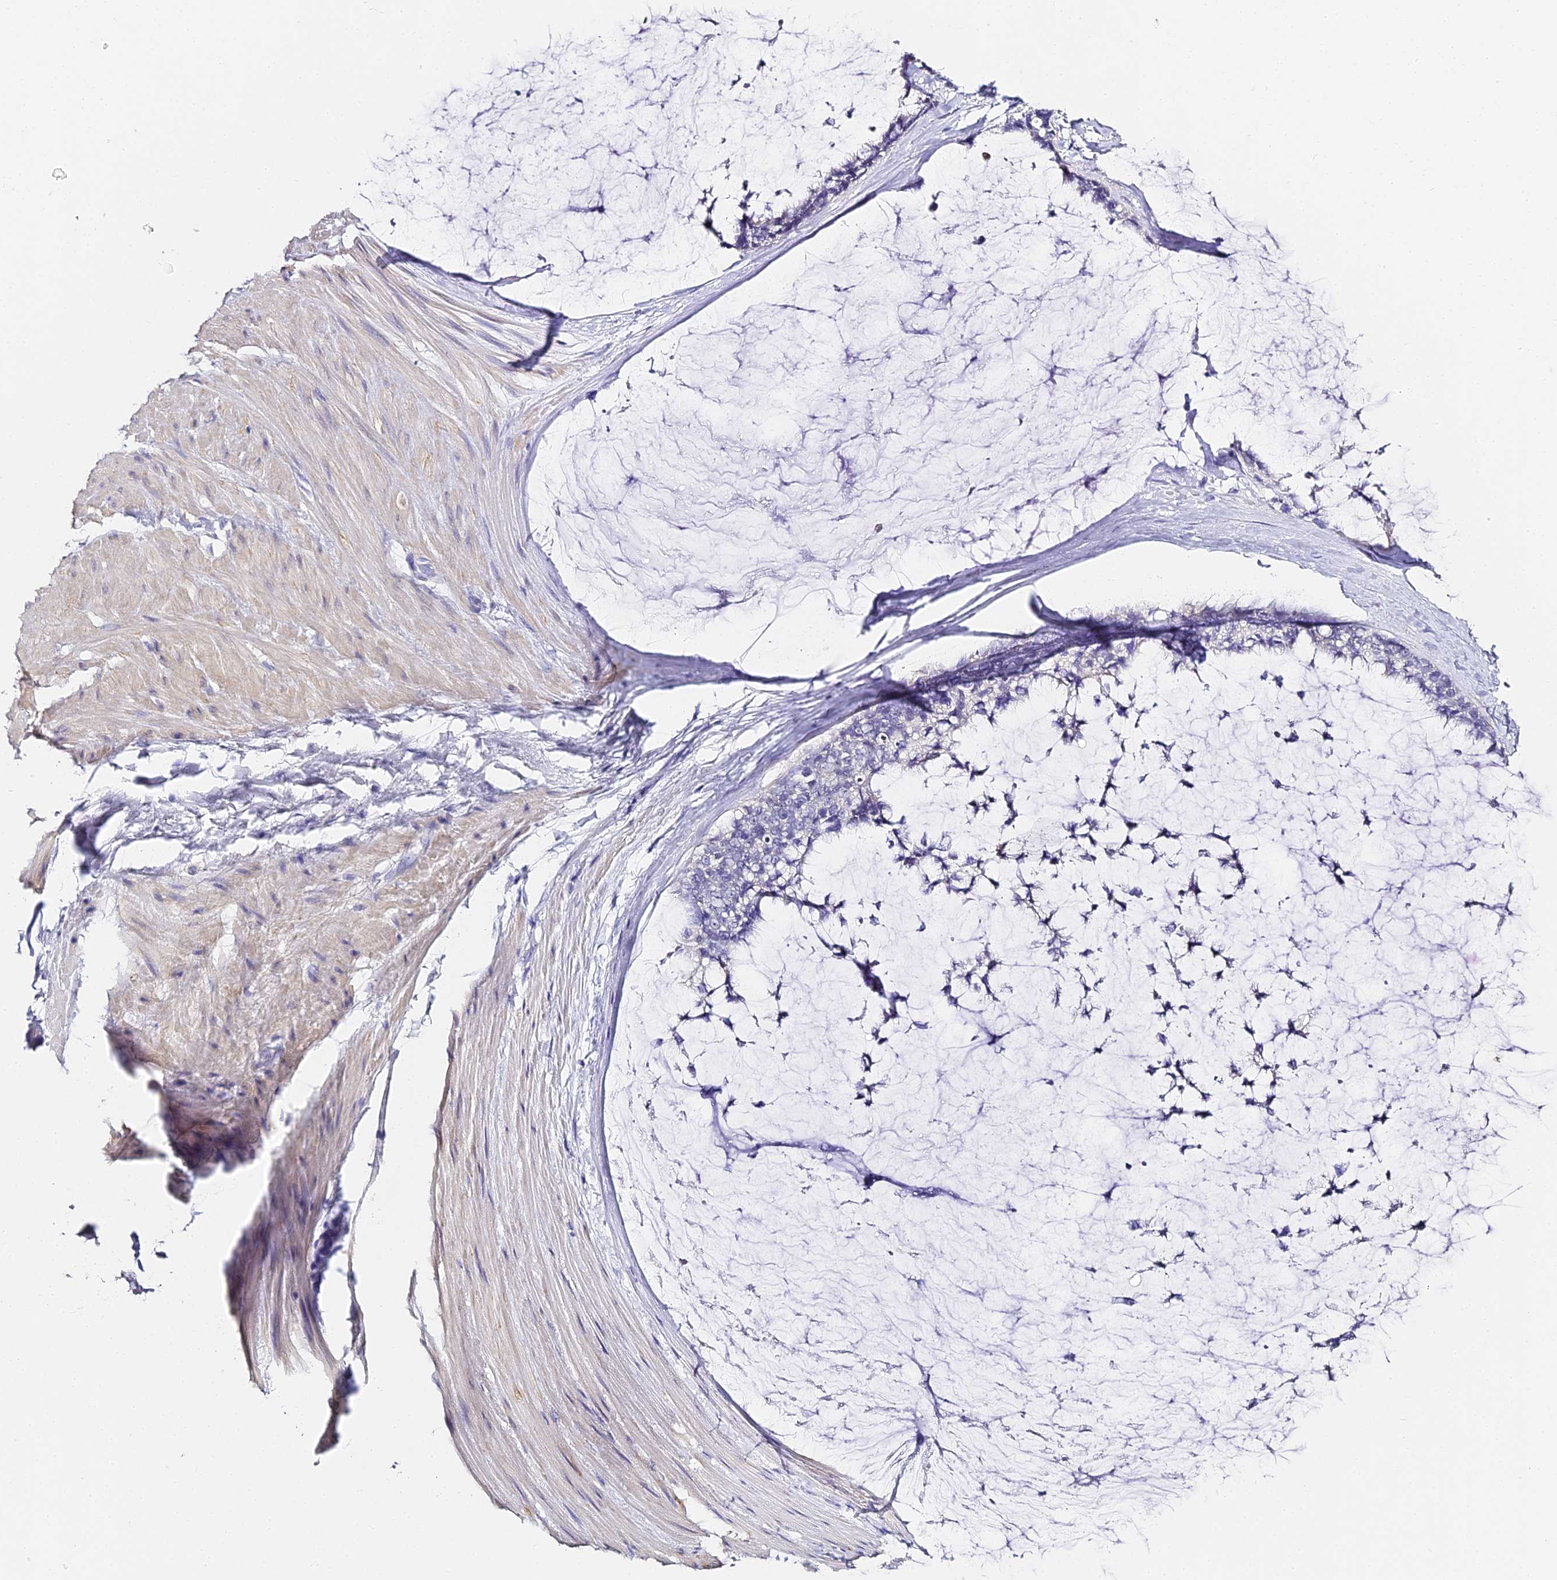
{"staining": {"intensity": "negative", "quantity": "none", "location": "none"}, "tissue": "ovarian cancer", "cell_type": "Tumor cells", "image_type": "cancer", "snomed": [{"axis": "morphology", "description": "Cystadenocarcinoma, mucinous, NOS"}, {"axis": "topography", "description": "Ovary"}], "caption": "Histopathology image shows no significant protein expression in tumor cells of mucinous cystadenocarcinoma (ovarian).", "gene": "ABHD14A-ACY1", "patient": {"sex": "female", "age": 39}}